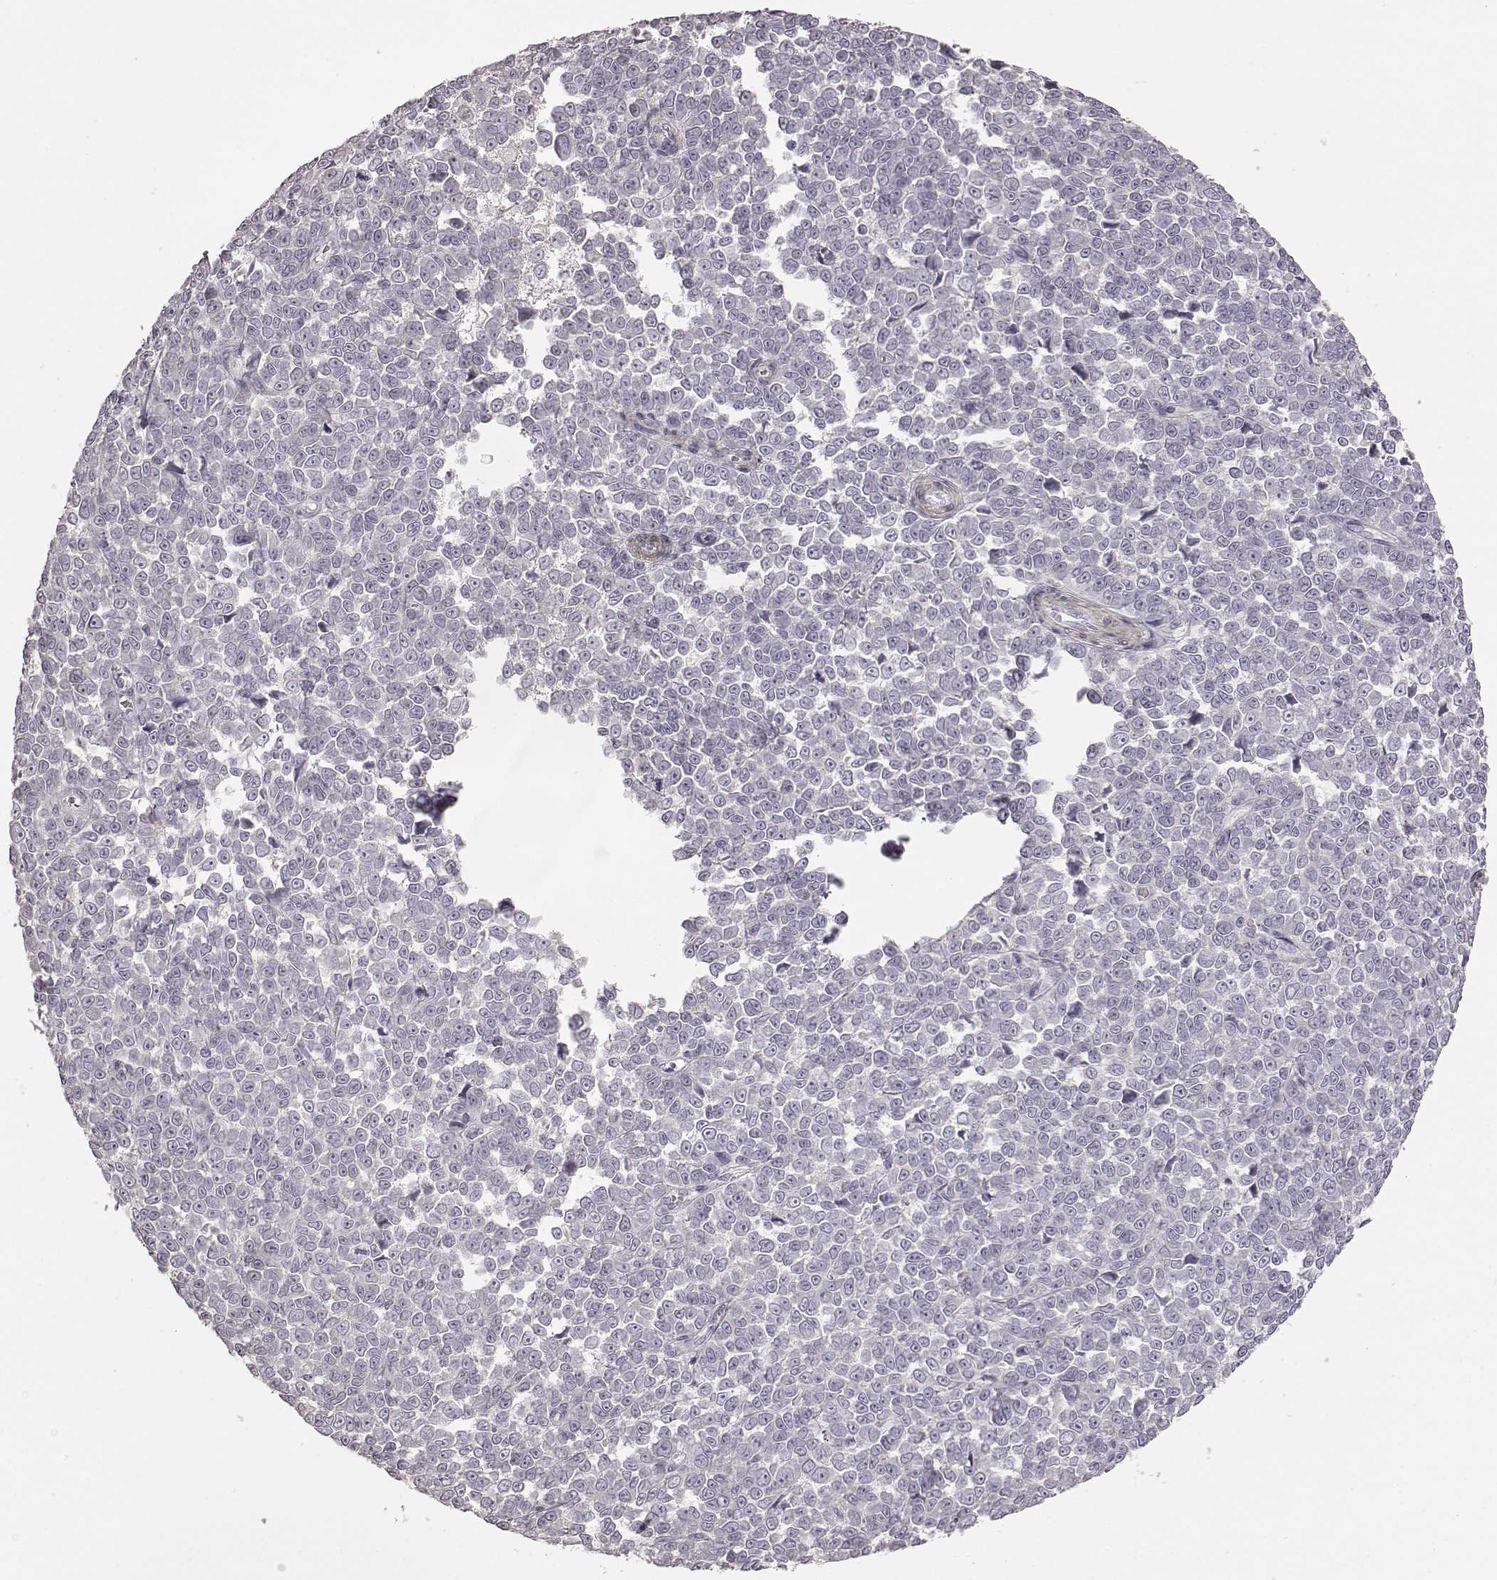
{"staining": {"intensity": "negative", "quantity": "none", "location": "none"}, "tissue": "melanoma", "cell_type": "Tumor cells", "image_type": "cancer", "snomed": [{"axis": "morphology", "description": "Malignant melanoma, NOS"}, {"axis": "topography", "description": "Skin"}], "caption": "Micrograph shows no protein expression in tumor cells of malignant melanoma tissue.", "gene": "PRLHR", "patient": {"sex": "female", "age": 95}}